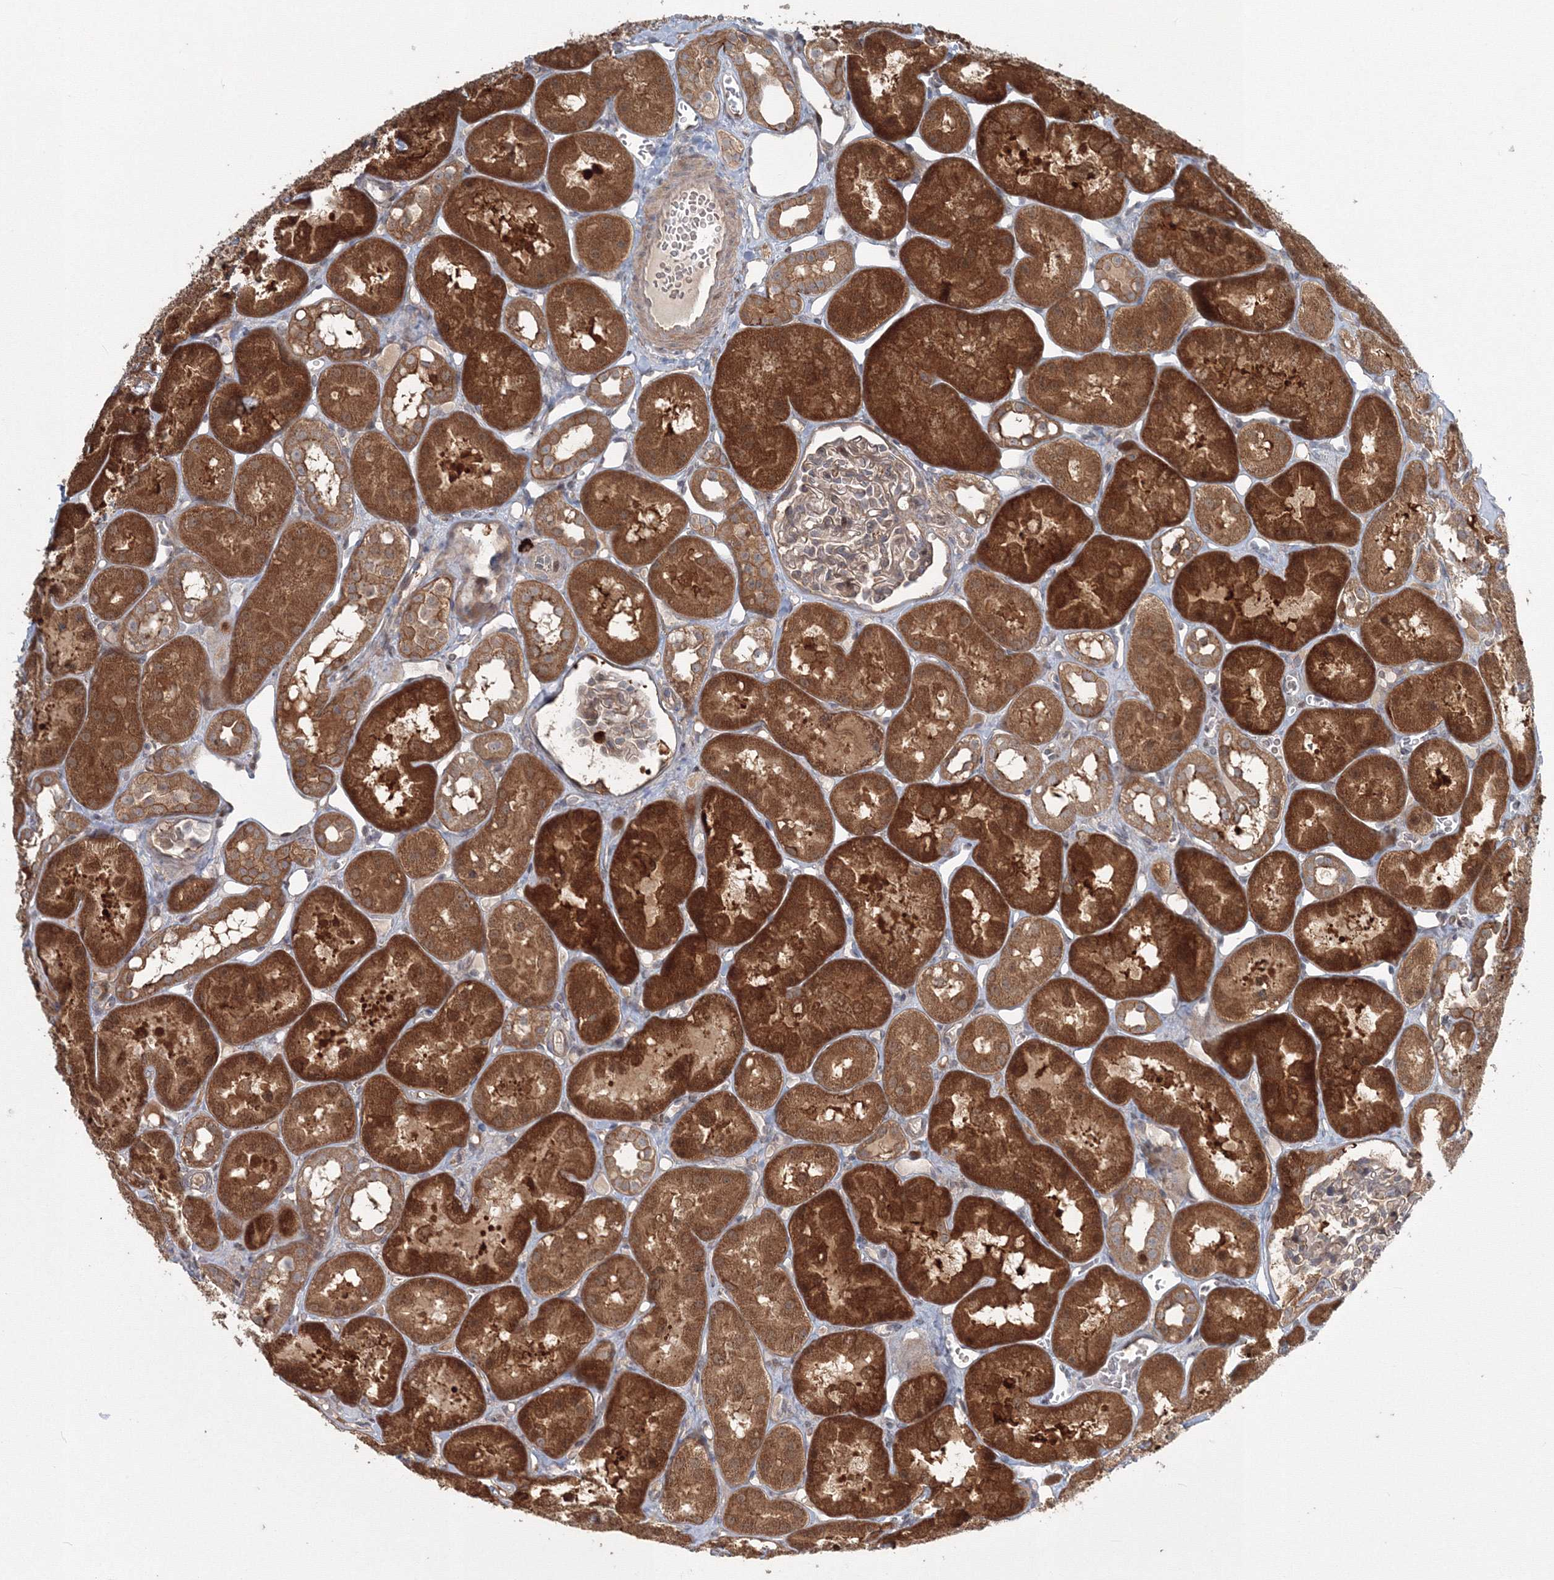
{"staining": {"intensity": "moderate", "quantity": "<25%", "location": "cytoplasmic/membranous"}, "tissue": "kidney", "cell_type": "Cells in glomeruli", "image_type": "normal", "snomed": [{"axis": "morphology", "description": "Normal tissue, NOS"}, {"axis": "topography", "description": "Kidney"}], "caption": "Kidney stained with DAB immunohistochemistry shows low levels of moderate cytoplasmic/membranous positivity in about <25% of cells in glomeruli. (brown staining indicates protein expression, while blue staining denotes nuclei).", "gene": "MKRN2", "patient": {"sex": "male", "age": 16}}